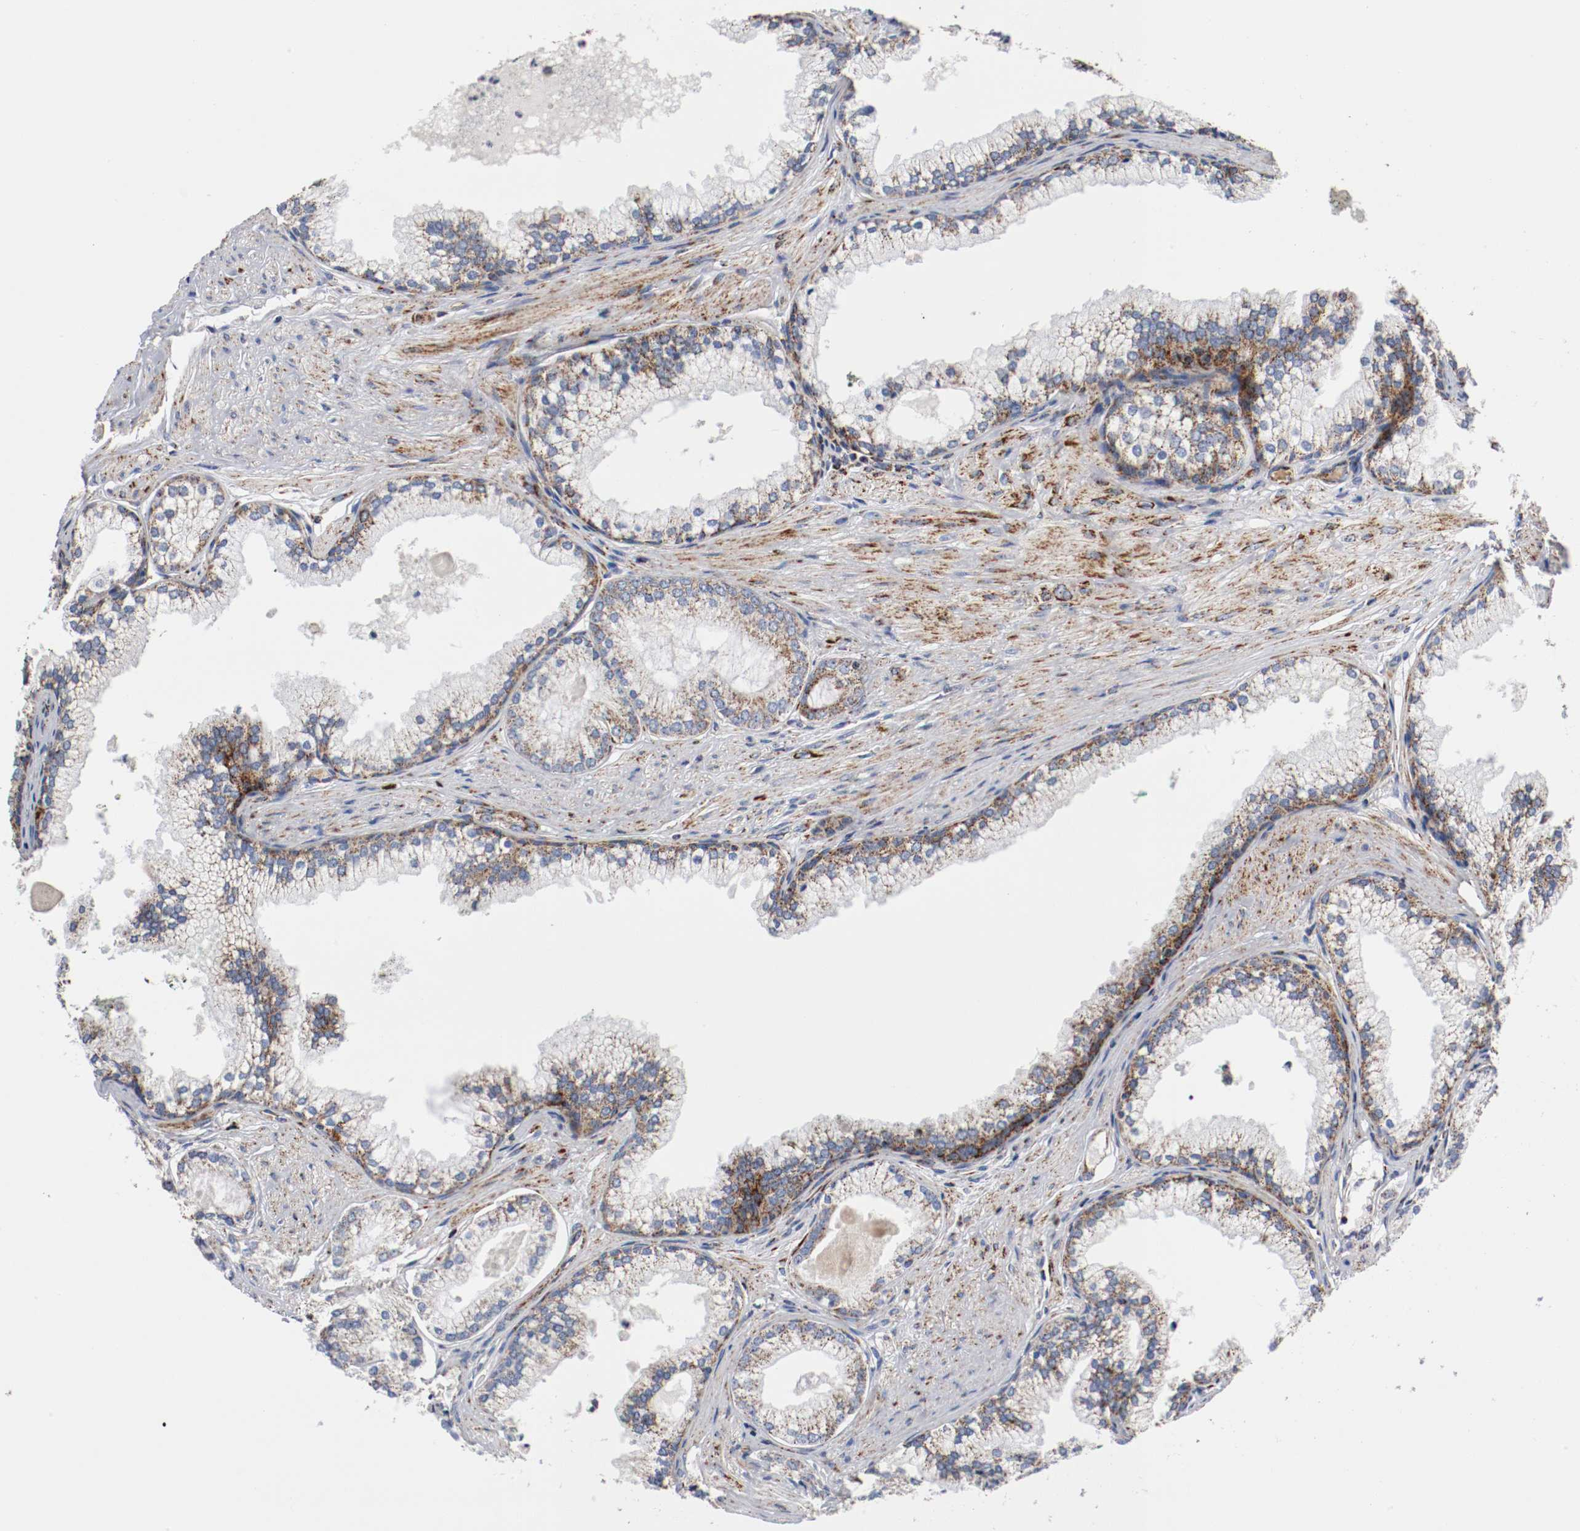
{"staining": {"intensity": "moderate", "quantity": "<25%", "location": "cytoplasmic/membranous"}, "tissue": "prostate cancer", "cell_type": "Tumor cells", "image_type": "cancer", "snomed": [{"axis": "morphology", "description": "Adenocarcinoma, Low grade"}, {"axis": "topography", "description": "Prostate"}], "caption": "Prostate cancer (adenocarcinoma (low-grade)) tissue exhibits moderate cytoplasmic/membranous positivity in approximately <25% of tumor cells", "gene": "TUBD1", "patient": {"sex": "male", "age": 71}}